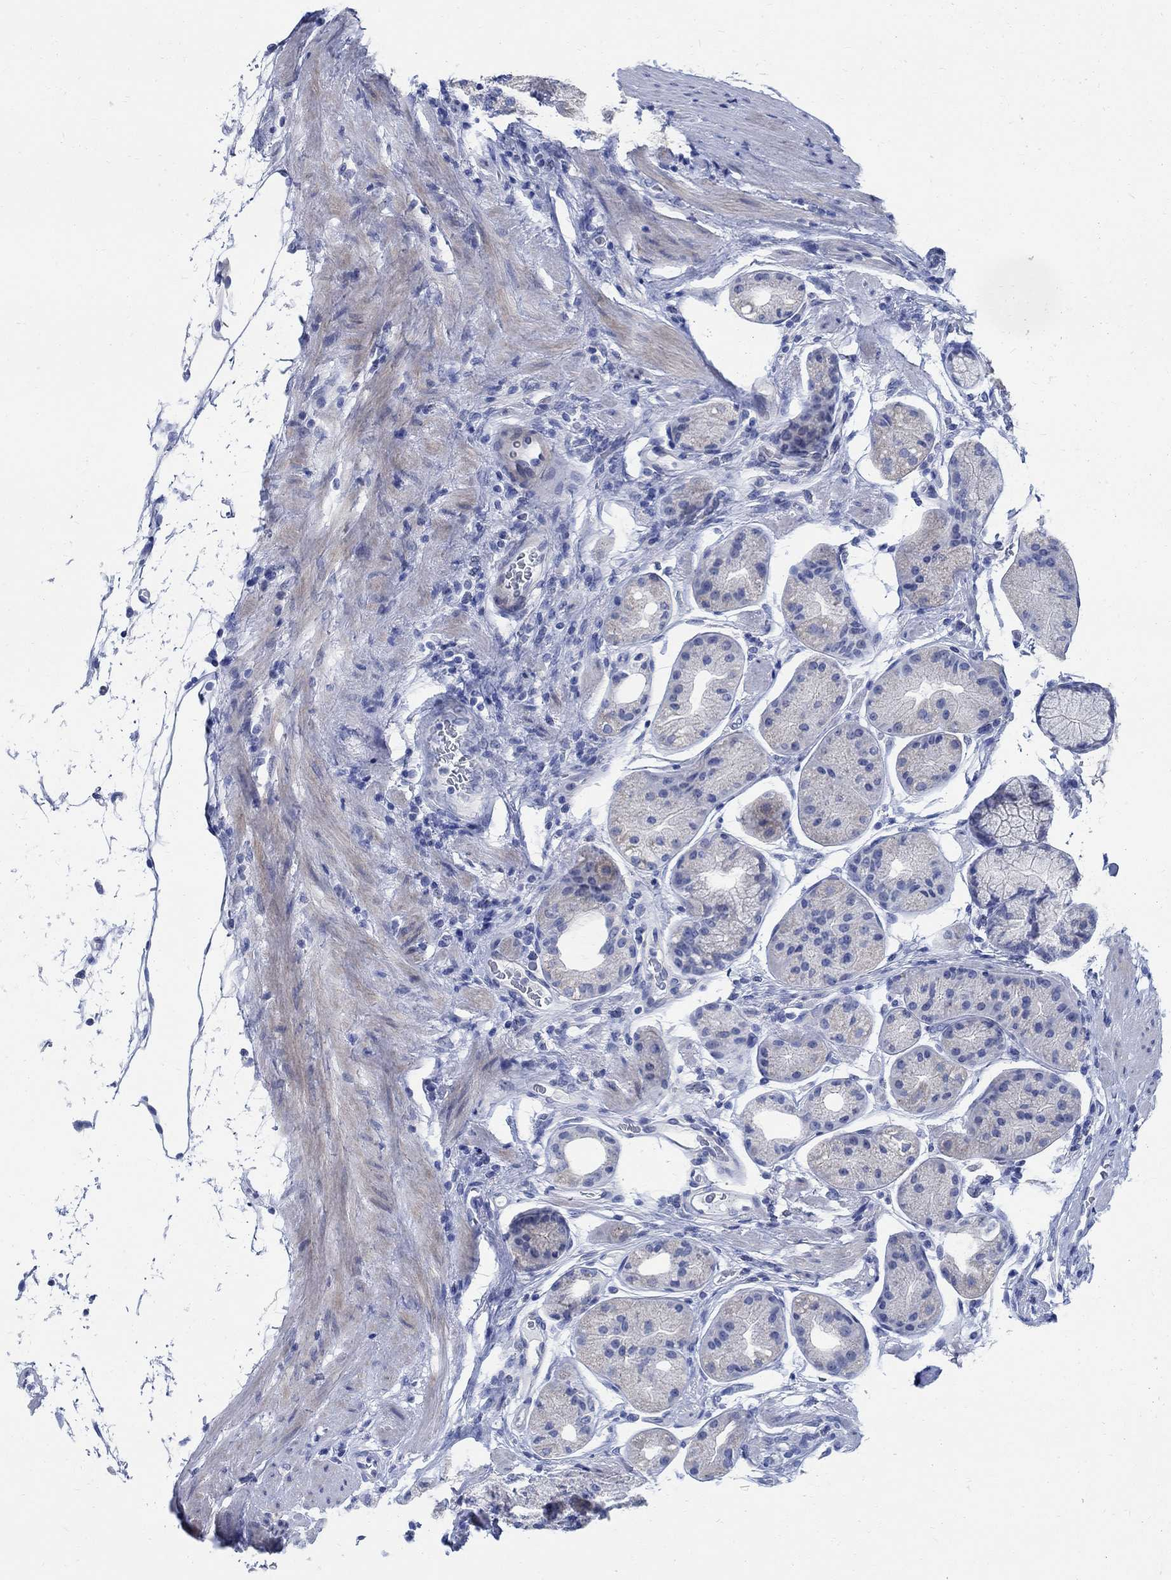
{"staining": {"intensity": "moderate", "quantity": "<25%", "location": "cytoplasmic/membranous"}, "tissue": "stomach", "cell_type": "Glandular cells", "image_type": "normal", "snomed": [{"axis": "morphology", "description": "Normal tissue, NOS"}, {"axis": "morphology", "description": "Adenocarcinoma, NOS"}, {"axis": "morphology", "description": "Adenocarcinoma, High grade"}, {"axis": "topography", "description": "Stomach, upper"}, {"axis": "topography", "description": "Stomach"}], "caption": "High-magnification brightfield microscopy of benign stomach stained with DAB (3,3'-diaminobenzidine) (brown) and counterstained with hematoxylin (blue). glandular cells exhibit moderate cytoplasmic/membranous staining is present in about<25% of cells.", "gene": "CAMK2N1", "patient": {"sex": "female", "age": 65}}